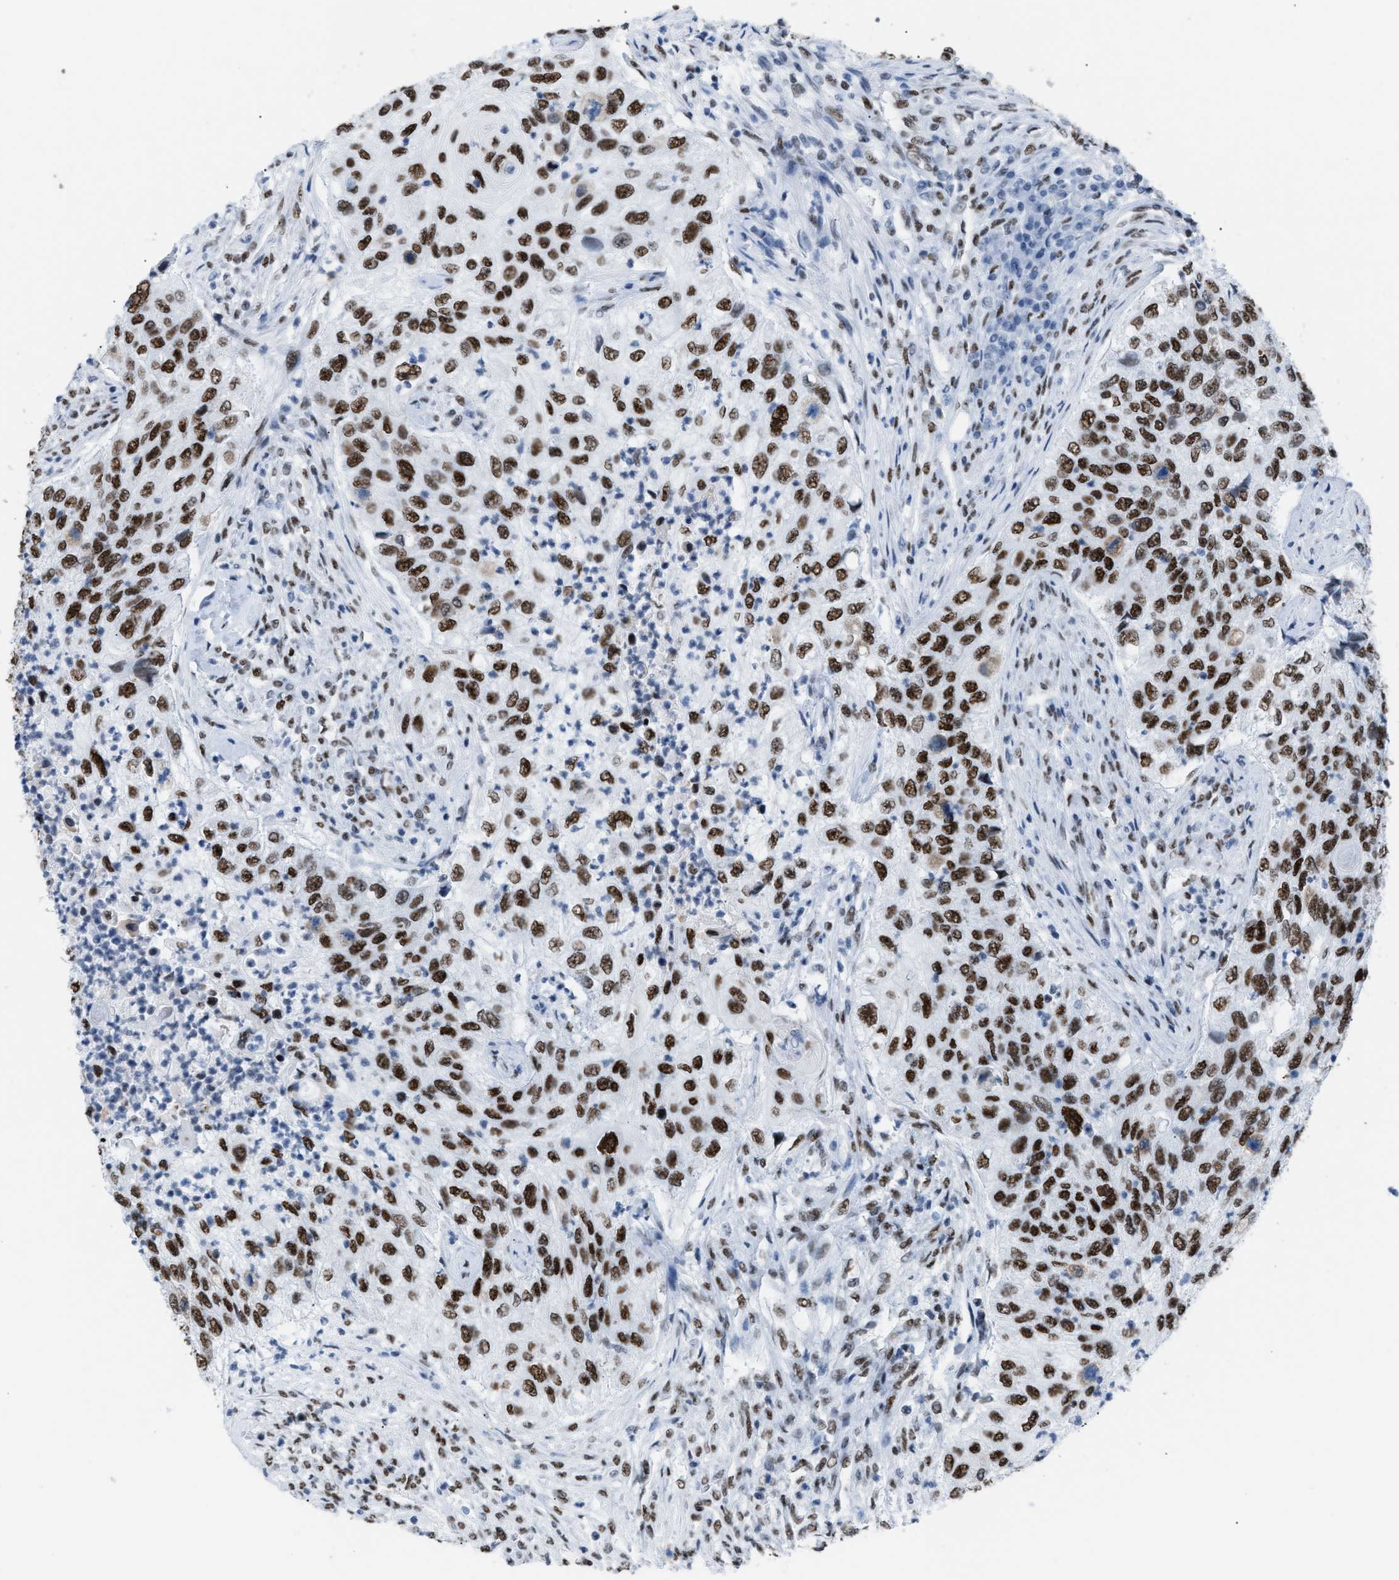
{"staining": {"intensity": "strong", "quantity": ">75%", "location": "nuclear"}, "tissue": "urothelial cancer", "cell_type": "Tumor cells", "image_type": "cancer", "snomed": [{"axis": "morphology", "description": "Urothelial carcinoma, High grade"}, {"axis": "topography", "description": "Urinary bladder"}], "caption": "Urothelial cancer stained with immunohistochemistry (IHC) demonstrates strong nuclear positivity in about >75% of tumor cells.", "gene": "CCAR2", "patient": {"sex": "female", "age": 60}}